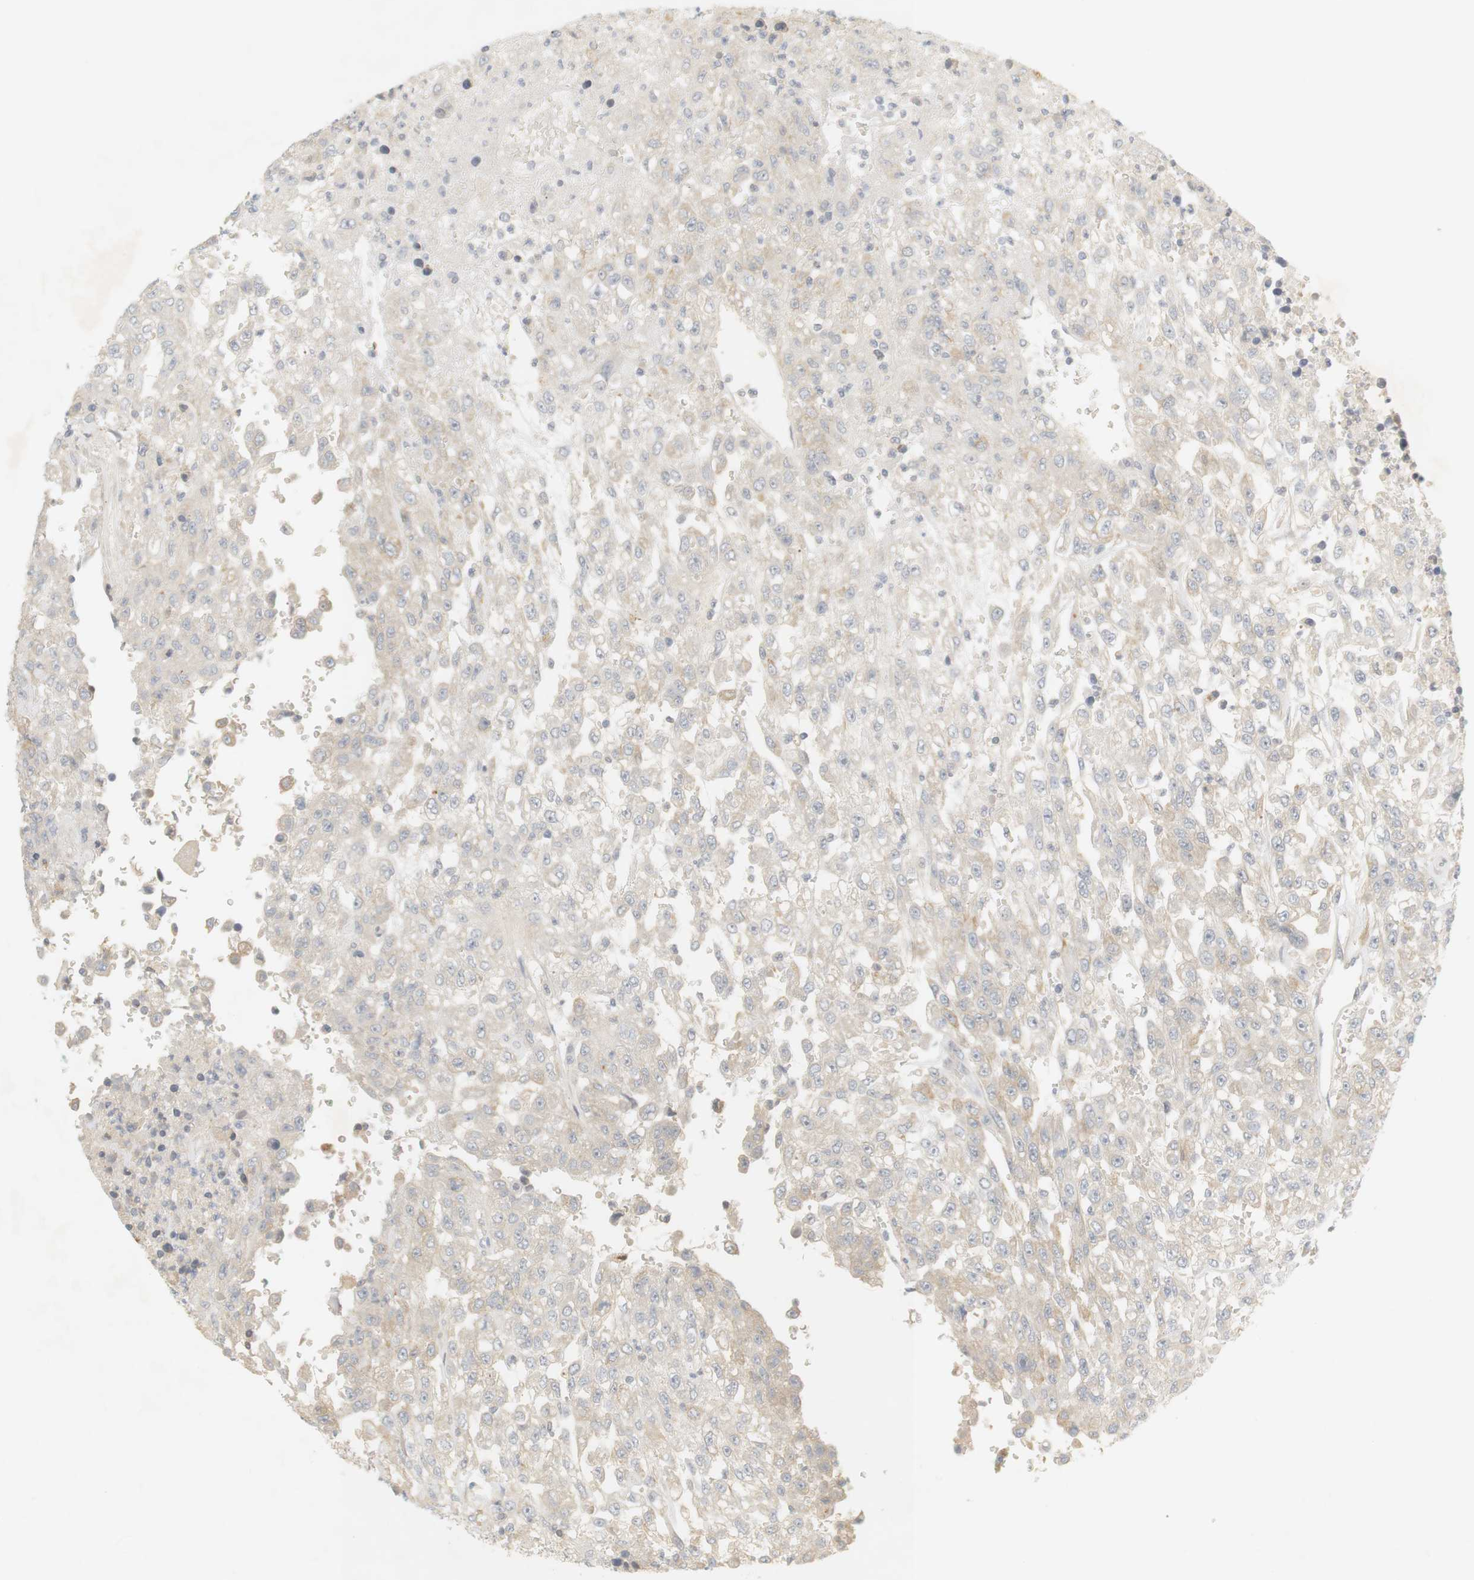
{"staining": {"intensity": "weak", "quantity": "<25%", "location": "cytoplasmic/membranous"}, "tissue": "urothelial cancer", "cell_type": "Tumor cells", "image_type": "cancer", "snomed": [{"axis": "morphology", "description": "Urothelial carcinoma, High grade"}, {"axis": "topography", "description": "Urinary bladder"}], "caption": "Urothelial carcinoma (high-grade) was stained to show a protein in brown. There is no significant expression in tumor cells.", "gene": "RTN3", "patient": {"sex": "male", "age": 46}}